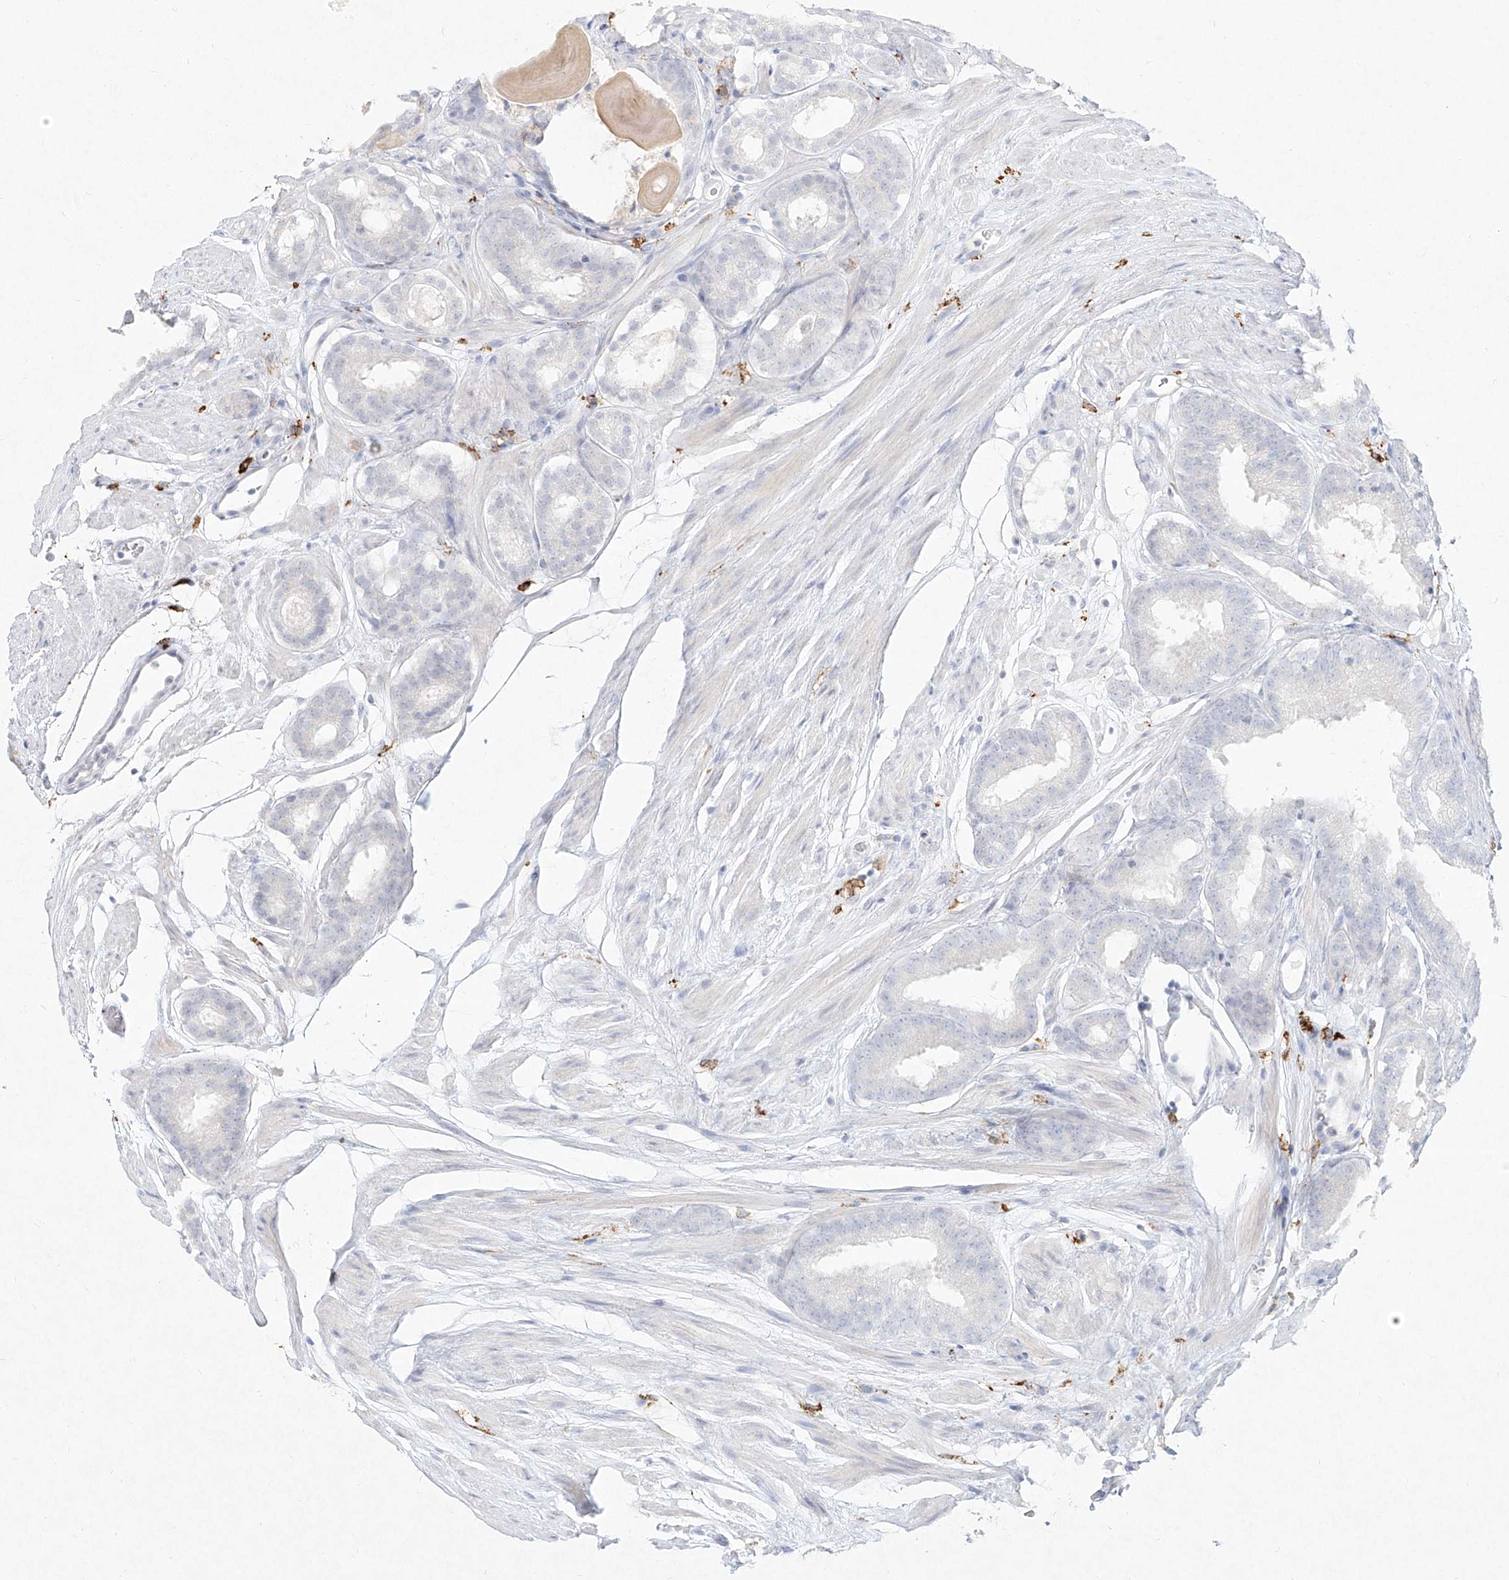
{"staining": {"intensity": "negative", "quantity": "none", "location": "none"}, "tissue": "prostate cancer", "cell_type": "Tumor cells", "image_type": "cancer", "snomed": [{"axis": "morphology", "description": "Adenocarcinoma, Low grade"}, {"axis": "topography", "description": "Prostate"}], "caption": "IHC image of neoplastic tissue: prostate cancer (adenocarcinoma (low-grade)) stained with DAB (3,3'-diaminobenzidine) displays no significant protein positivity in tumor cells.", "gene": "CD209", "patient": {"sex": "male", "age": 69}}